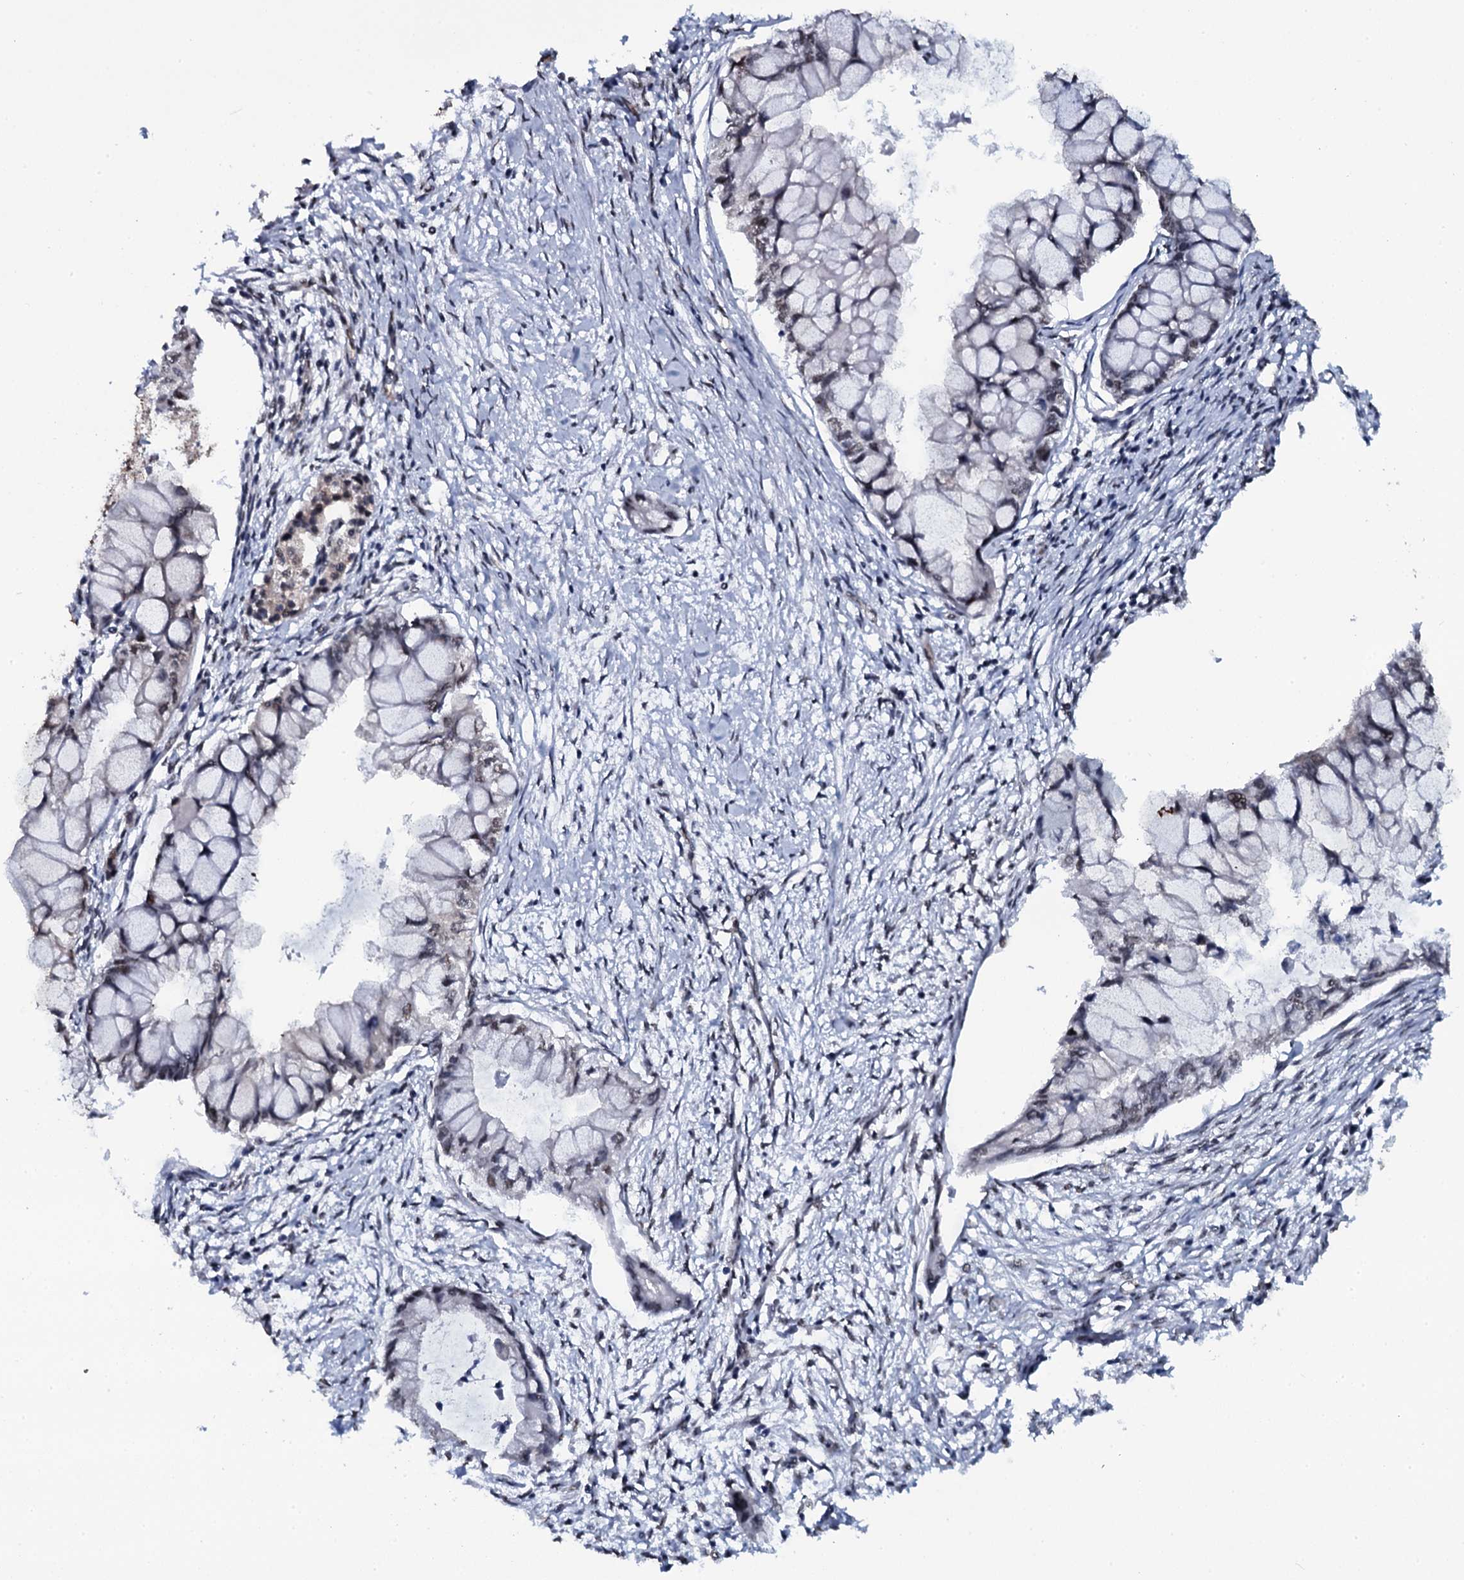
{"staining": {"intensity": "weak", "quantity": "<25%", "location": "nuclear"}, "tissue": "pancreatic cancer", "cell_type": "Tumor cells", "image_type": "cancer", "snomed": [{"axis": "morphology", "description": "Adenocarcinoma, NOS"}, {"axis": "topography", "description": "Pancreas"}], "caption": "DAB immunohistochemical staining of human adenocarcinoma (pancreatic) displays no significant expression in tumor cells.", "gene": "SH2D4B", "patient": {"sex": "male", "age": 48}}